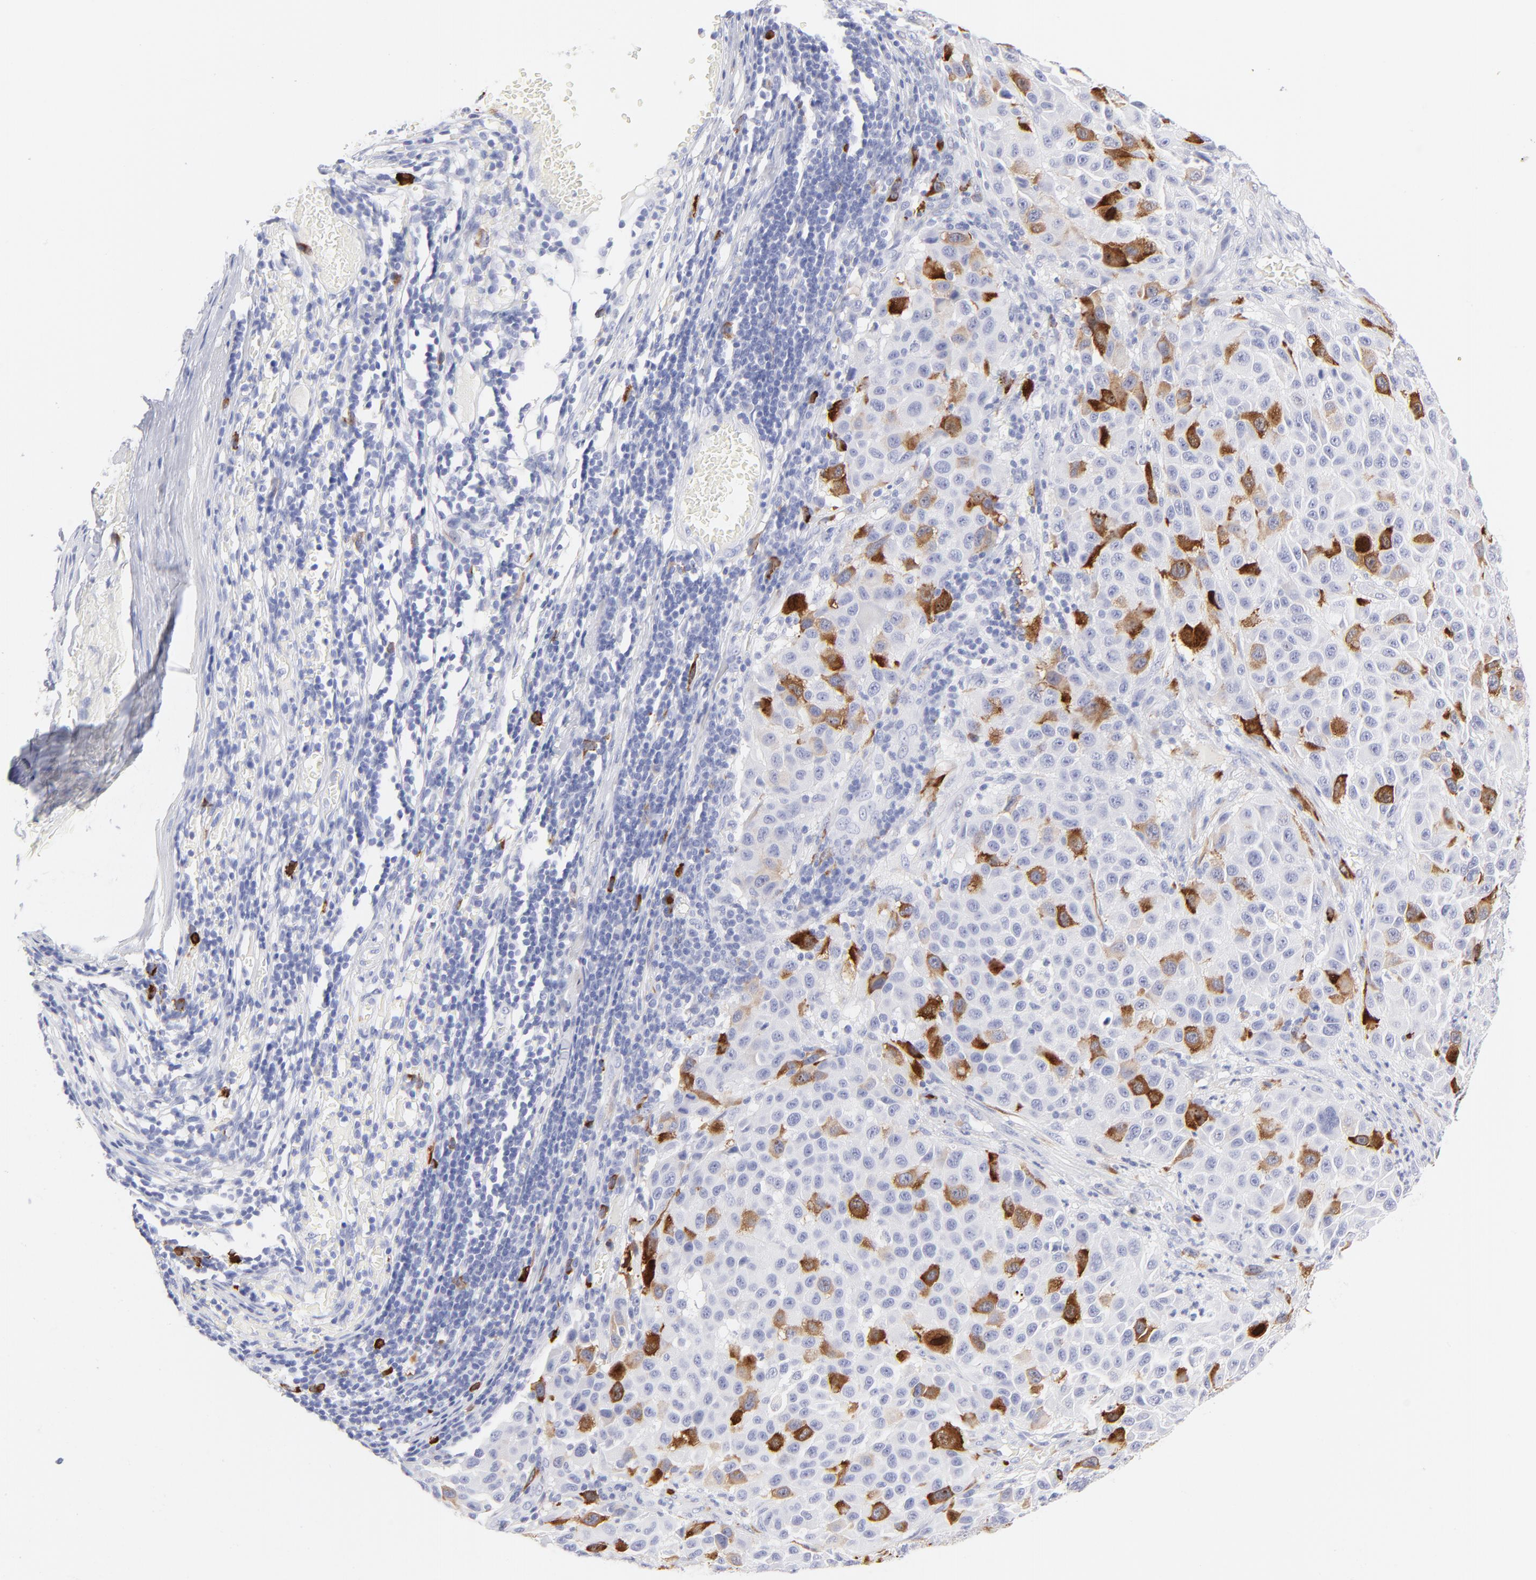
{"staining": {"intensity": "strong", "quantity": "<25%", "location": "cytoplasmic/membranous"}, "tissue": "melanoma", "cell_type": "Tumor cells", "image_type": "cancer", "snomed": [{"axis": "morphology", "description": "Malignant melanoma, Metastatic site"}, {"axis": "topography", "description": "Lymph node"}], "caption": "The histopathology image shows immunohistochemical staining of melanoma. There is strong cytoplasmic/membranous staining is appreciated in about <25% of tumor cells.", "gene": "CCNB1", "patient": {"sex": "male", "age": 61}}